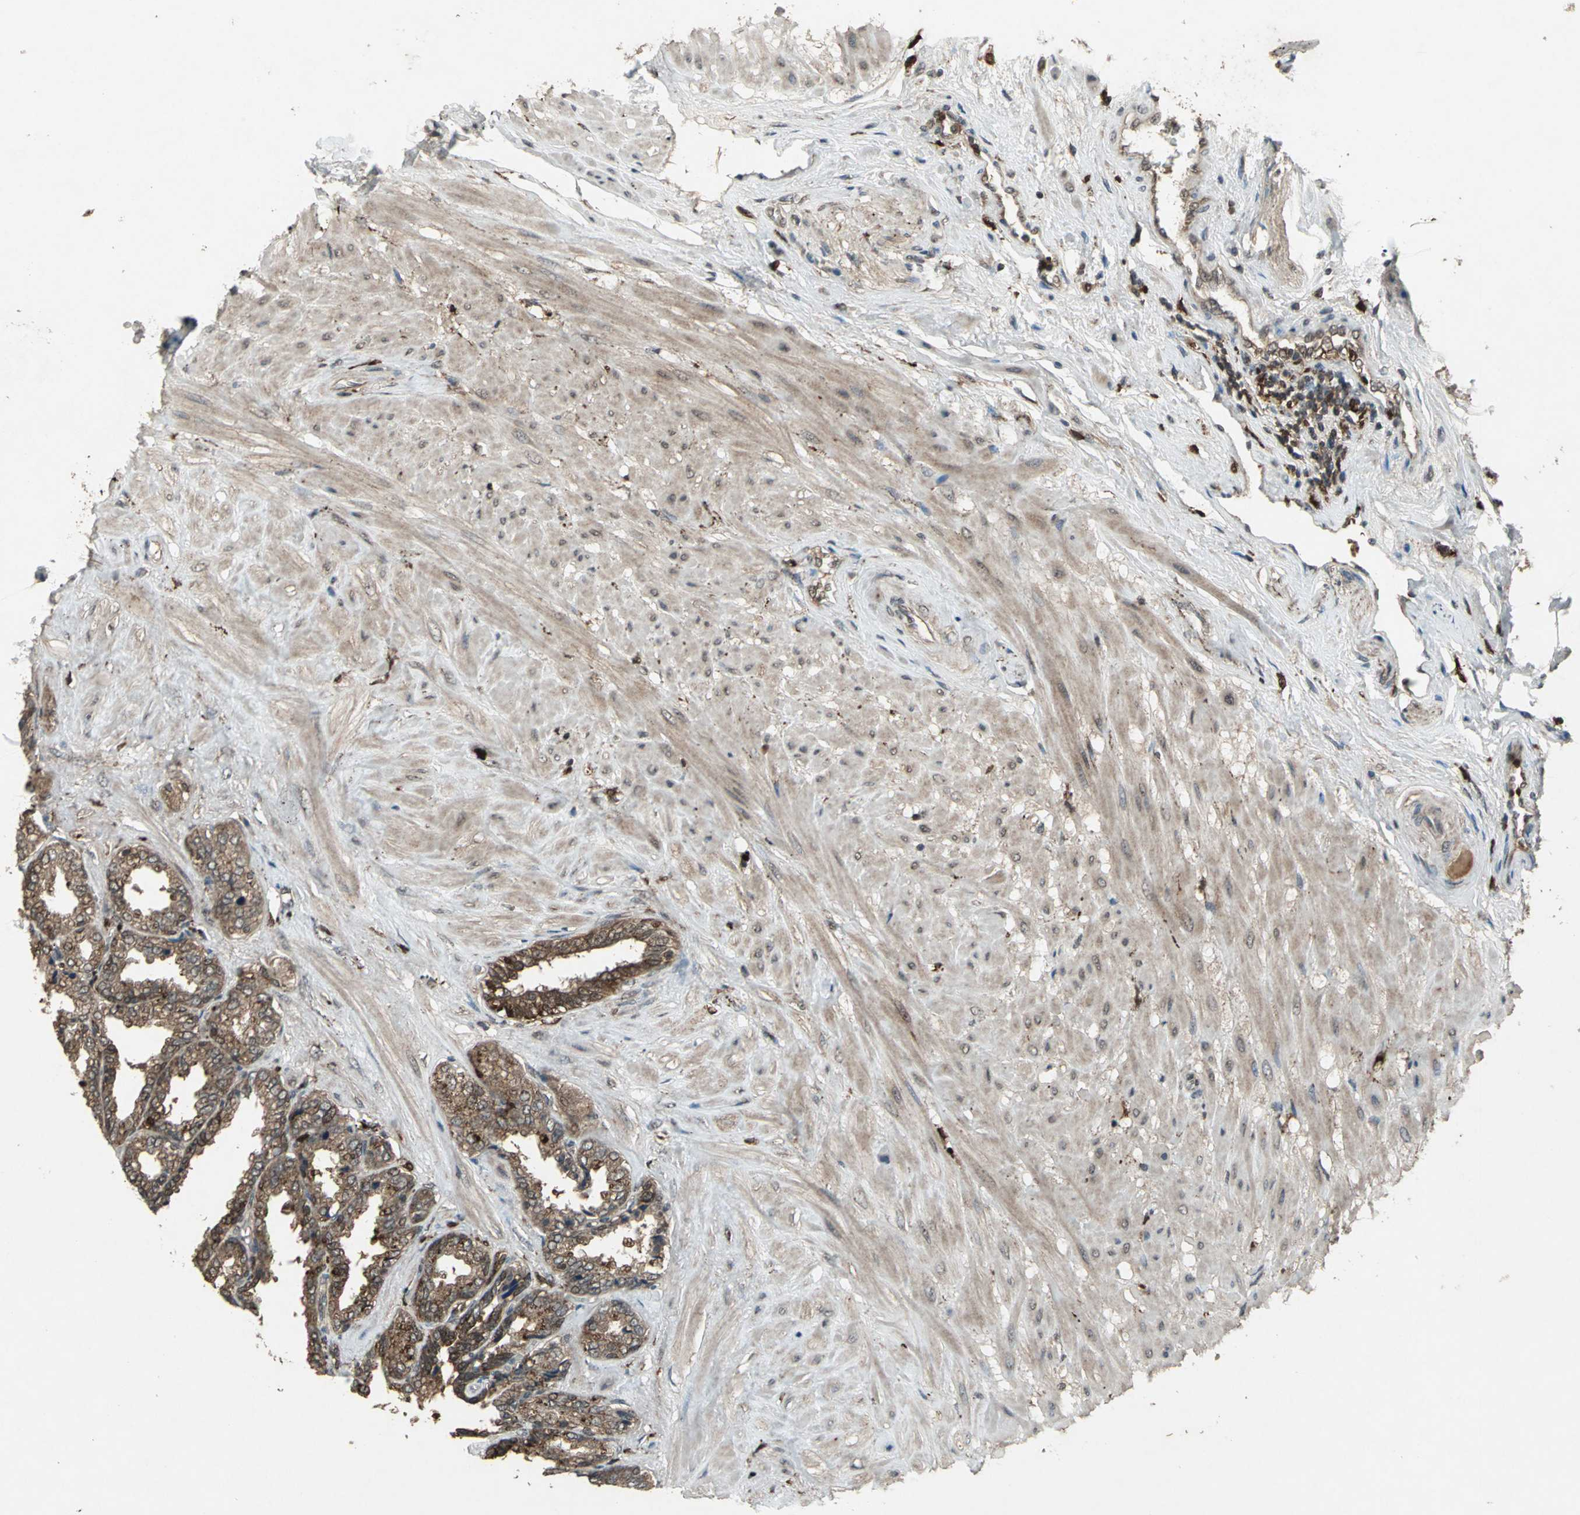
{"staining": {"intensity": "strong", "quantity": ">75%", "location": "cytoplasmic/membranous"}, "tissue": "seminal vesicle", "cell_type": "Glandular cells", "image_type": "normal", "snomed": [{"axis": "morphology", "description": "Normal tissue, NOS"}, {"axis": "topography", "description": "Seminal veicle"}], "caption": "Protein expression by immunohistochemistry (IHC) exhibits strong cytoplasmic/membranous positivity in approximately >75% of glandular cells in unremarkable seminal vesicle. (Brightfield microscopy of DAB IHC at high magnification).", "gene": "PYCARD", "patient": {"sex": "male", "age": 46}}